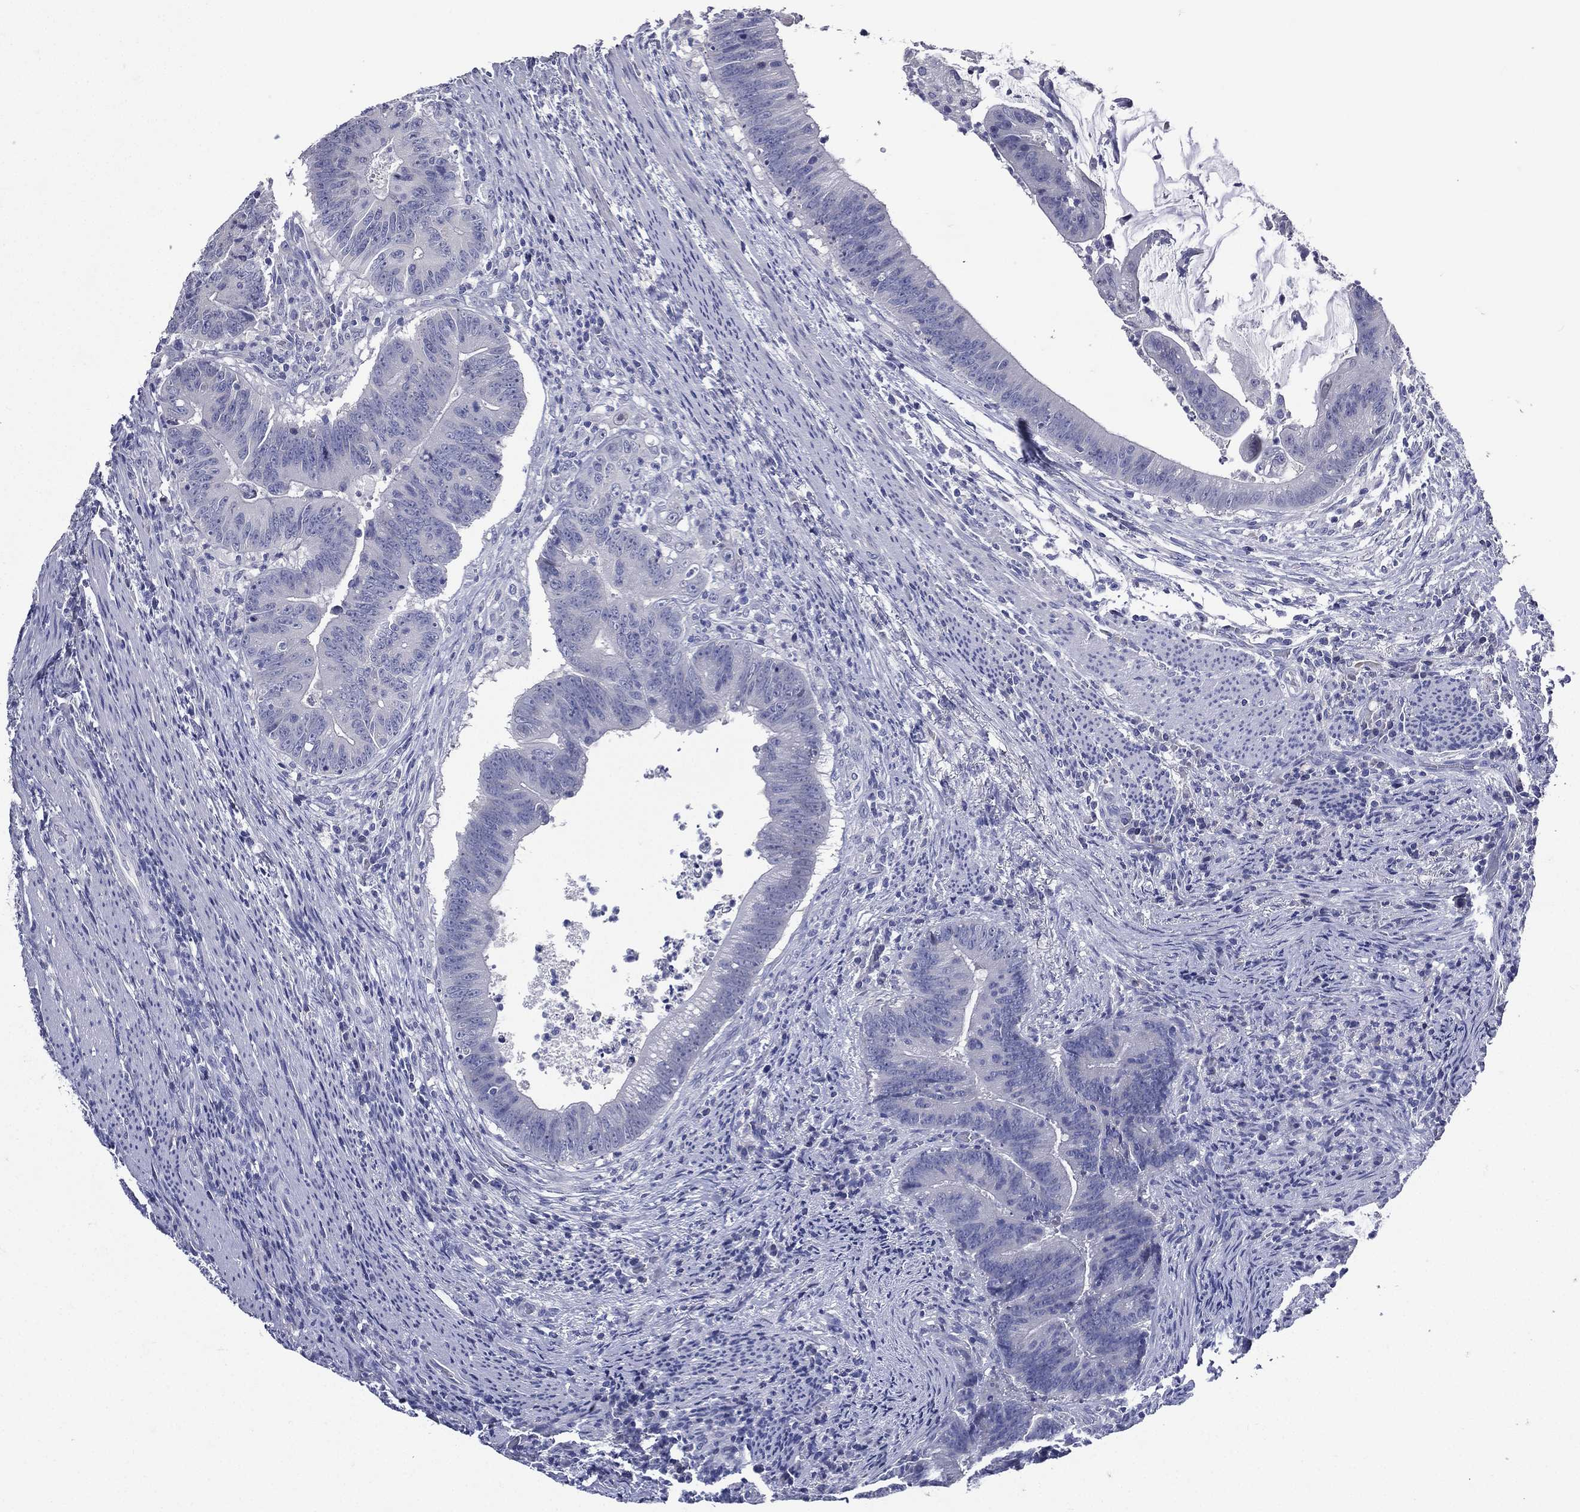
{"staining": {"intensity": "negative", "quantity": "none", "location": "none"}, "tissue": "colorectal cancer", "cell_type": "Tumor cells", "image_type": "cancer", "snomed": [{"axis": "morphology", "description": "Adenocarcinoma, NOS"}, {"axis": "topography", "description": "Colon"}], "caption": "High power microscopy histopathology image of an immunohistochemistry (IHC) histopathology image of colorectal cancer, revealing no significant staining in tumor cells.", "gene": "TGM1", "patient": {"sex": "female", "age": 87}}